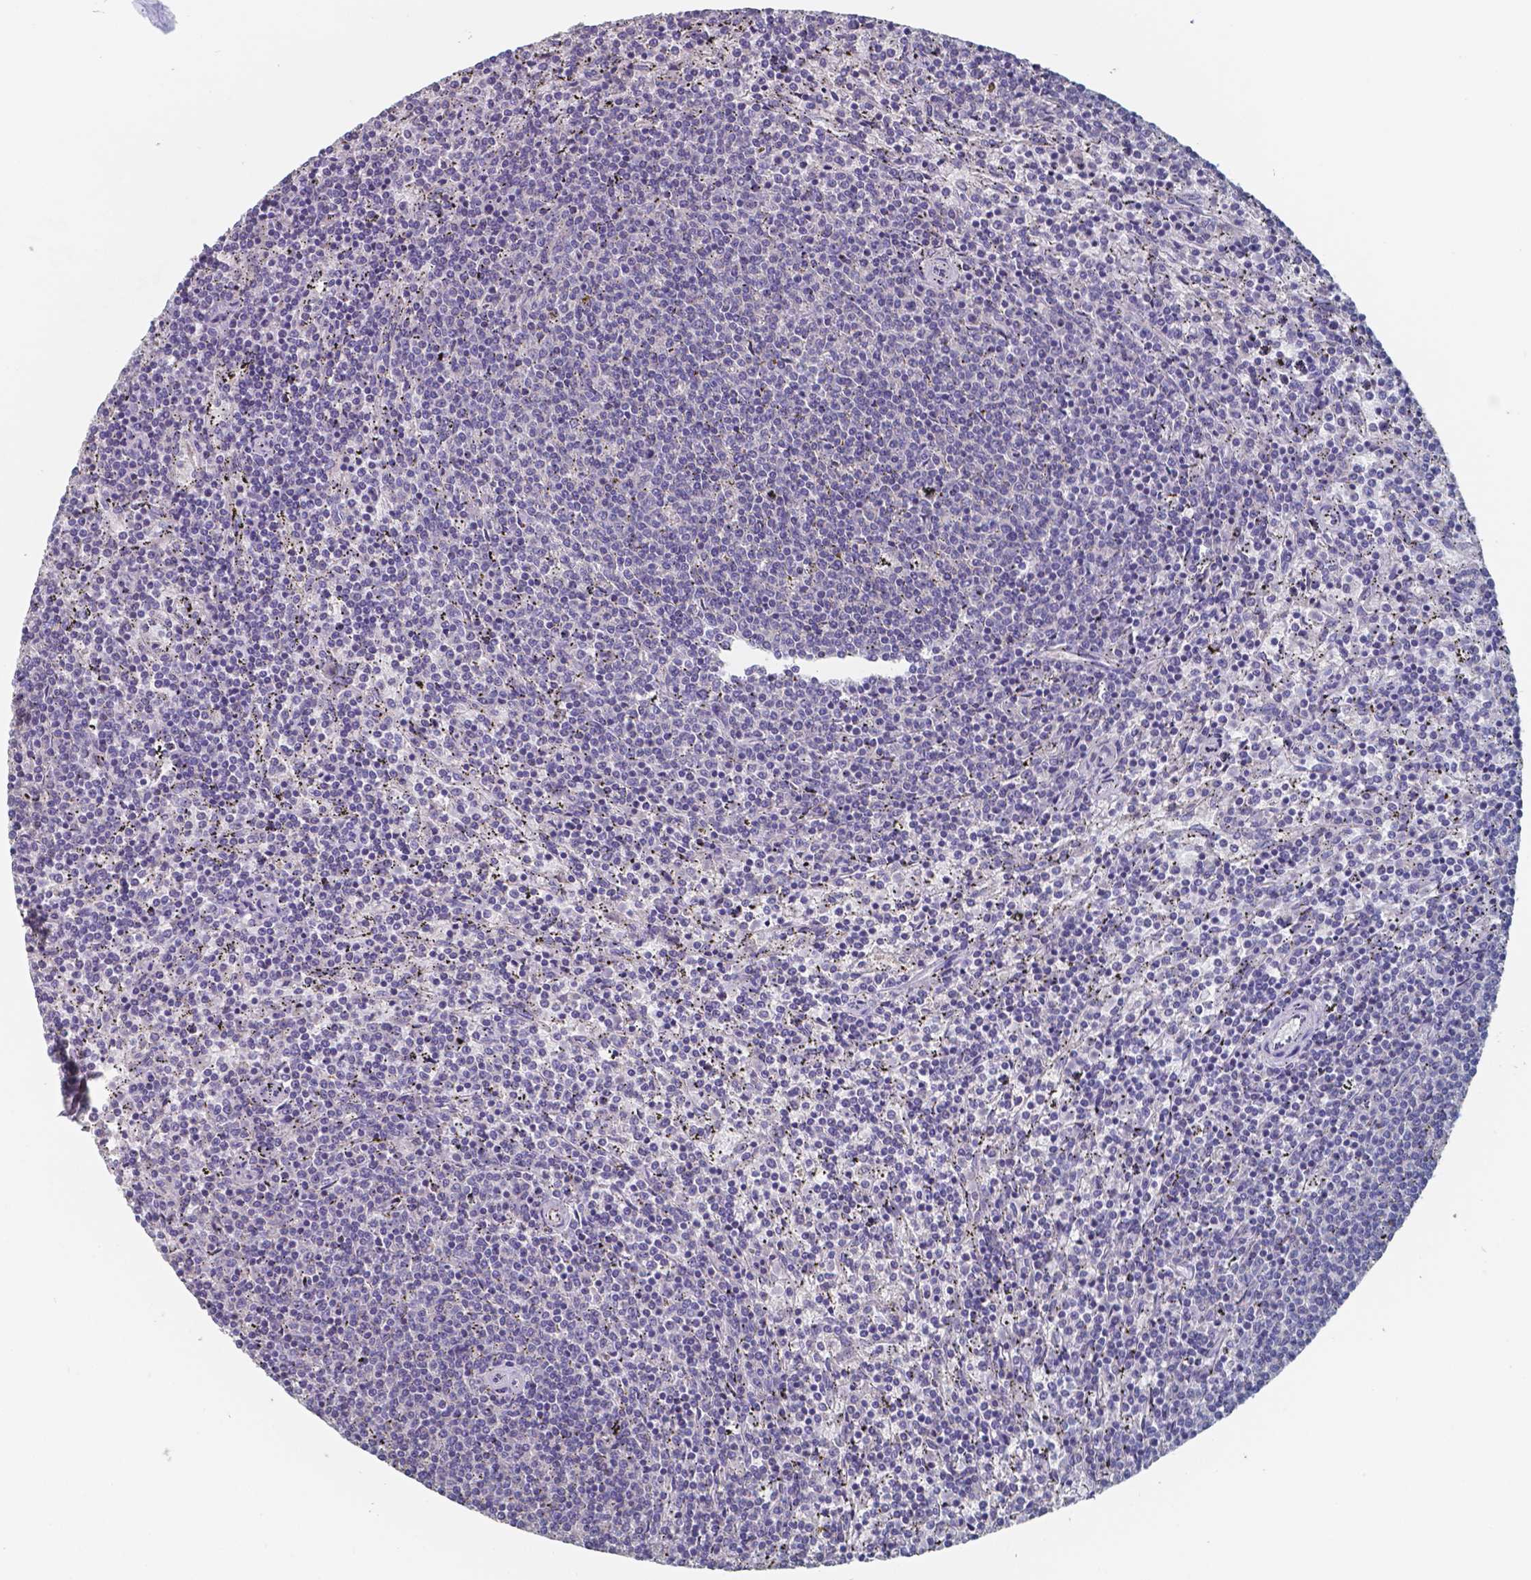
{"staining": {"intensity": "negative", "quantity": "none", "location": "none"}, "tissue": "lymphoma", "cell_type": "Tumor cells", "image_type": "cancer", "snomed": [{"axis": "morphology", "description": "Malignant lymphoma, non-Hodgkin's type, Low grade"}, {"axis": "topography", "description": "Spleen"}], "caption": "High power microscopy micrograph of an IHC histopathology image of lymphoma, revealing no significant staining in tumor cells.", "gene": "FOXJ1", "patient": {"sex": "female", "age": 50}}